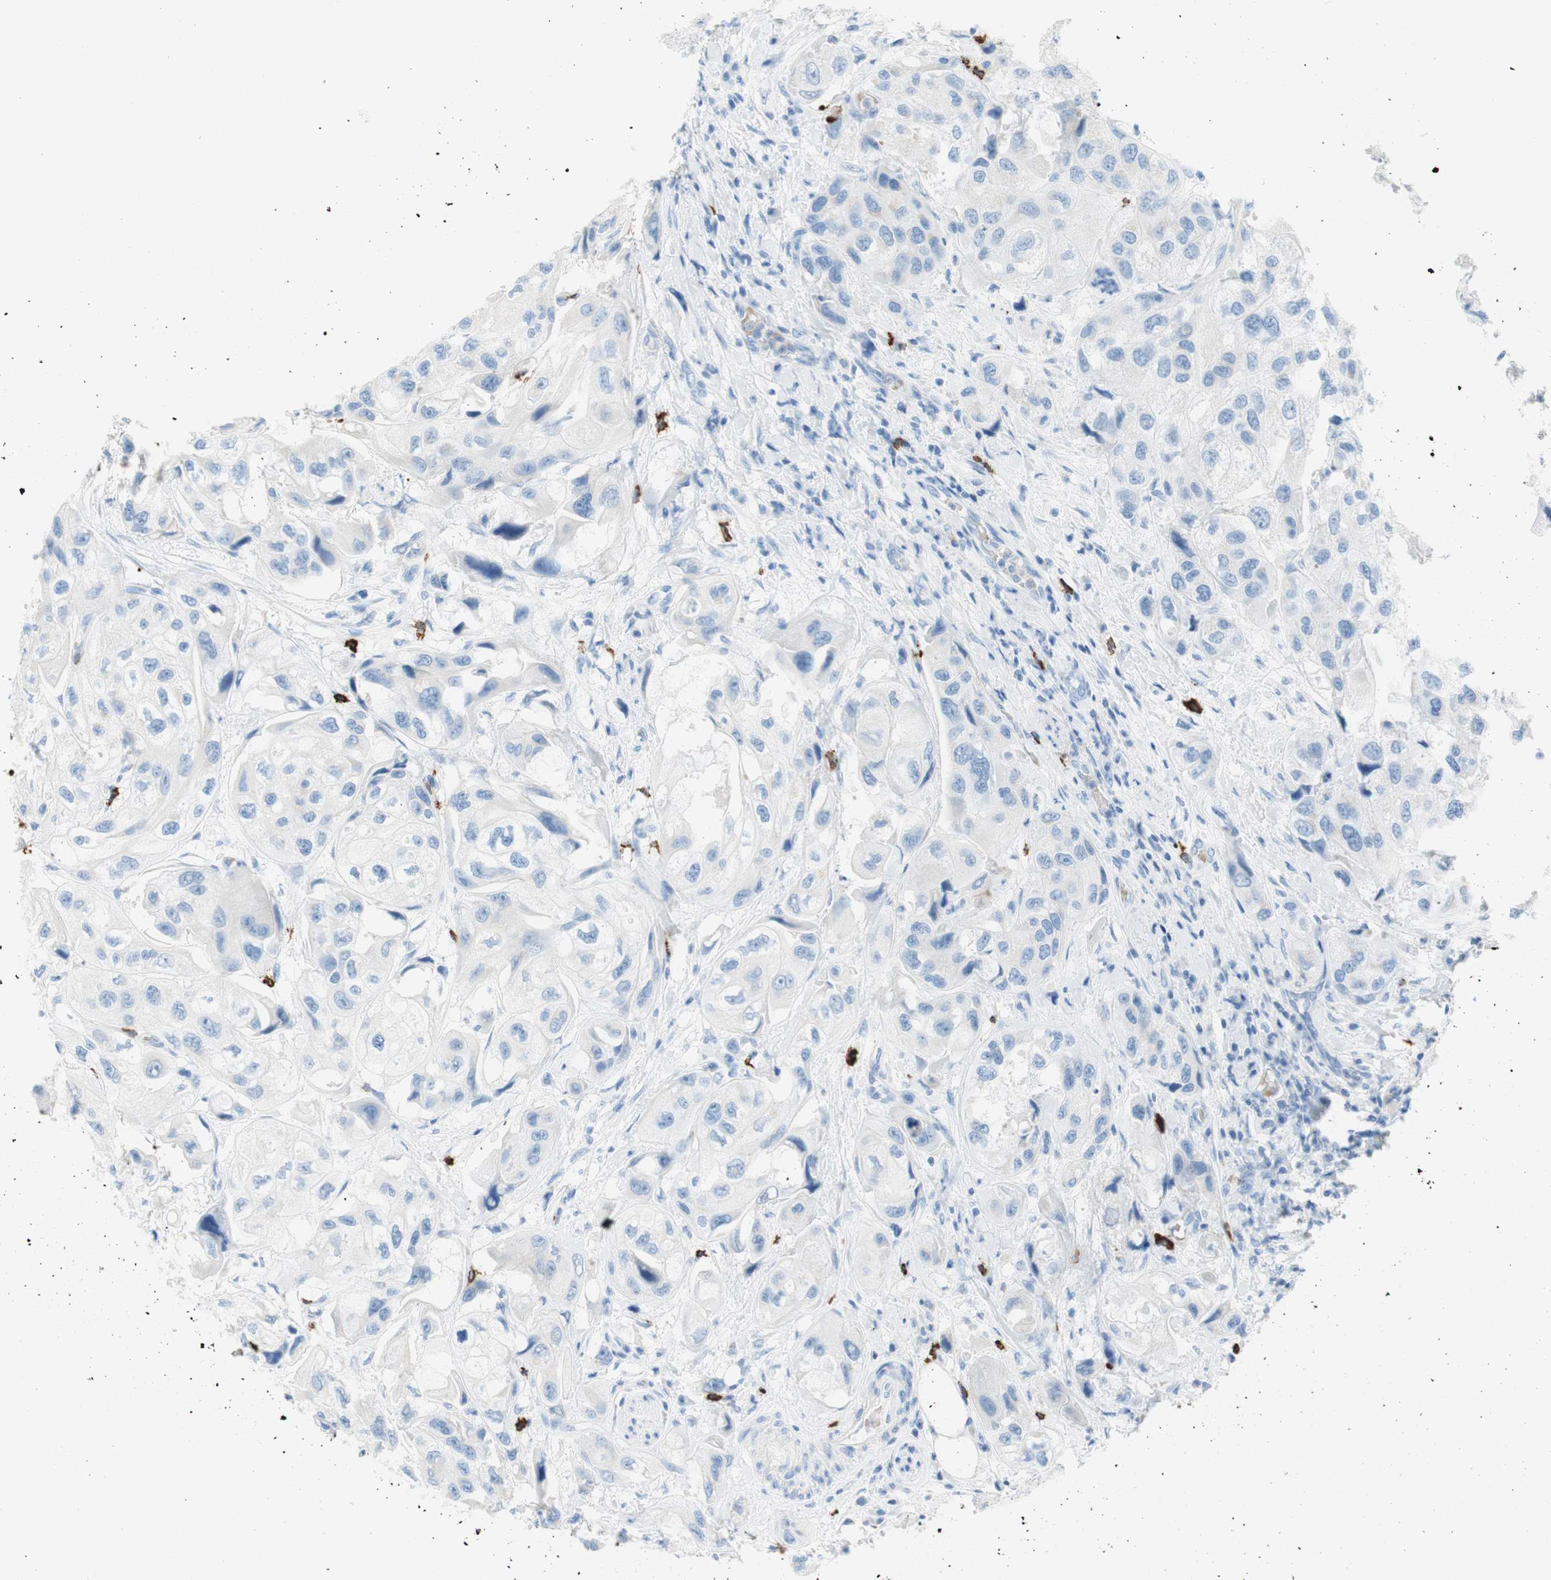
{"staining": {"intensity": "negative", "quantity": "none", "location": "none"}, "tissue": "urothelial cancer", "cell_type": "Tumor cells", "image_type": "cancer", "snomed": [{"axis": "morphology", "description": "Urothelial carcinoma, High grade"}, {"axis": "topography", "description": "Urinary bladder"}], "caption": "Immunohistochemistry micrograph of neoplastic tissue: urothelial cancer stained with DAB displays no significant protein expression in tumor cells.", "gene": "CEACAM1", "patient": {"sex": "female", "age": 64}}